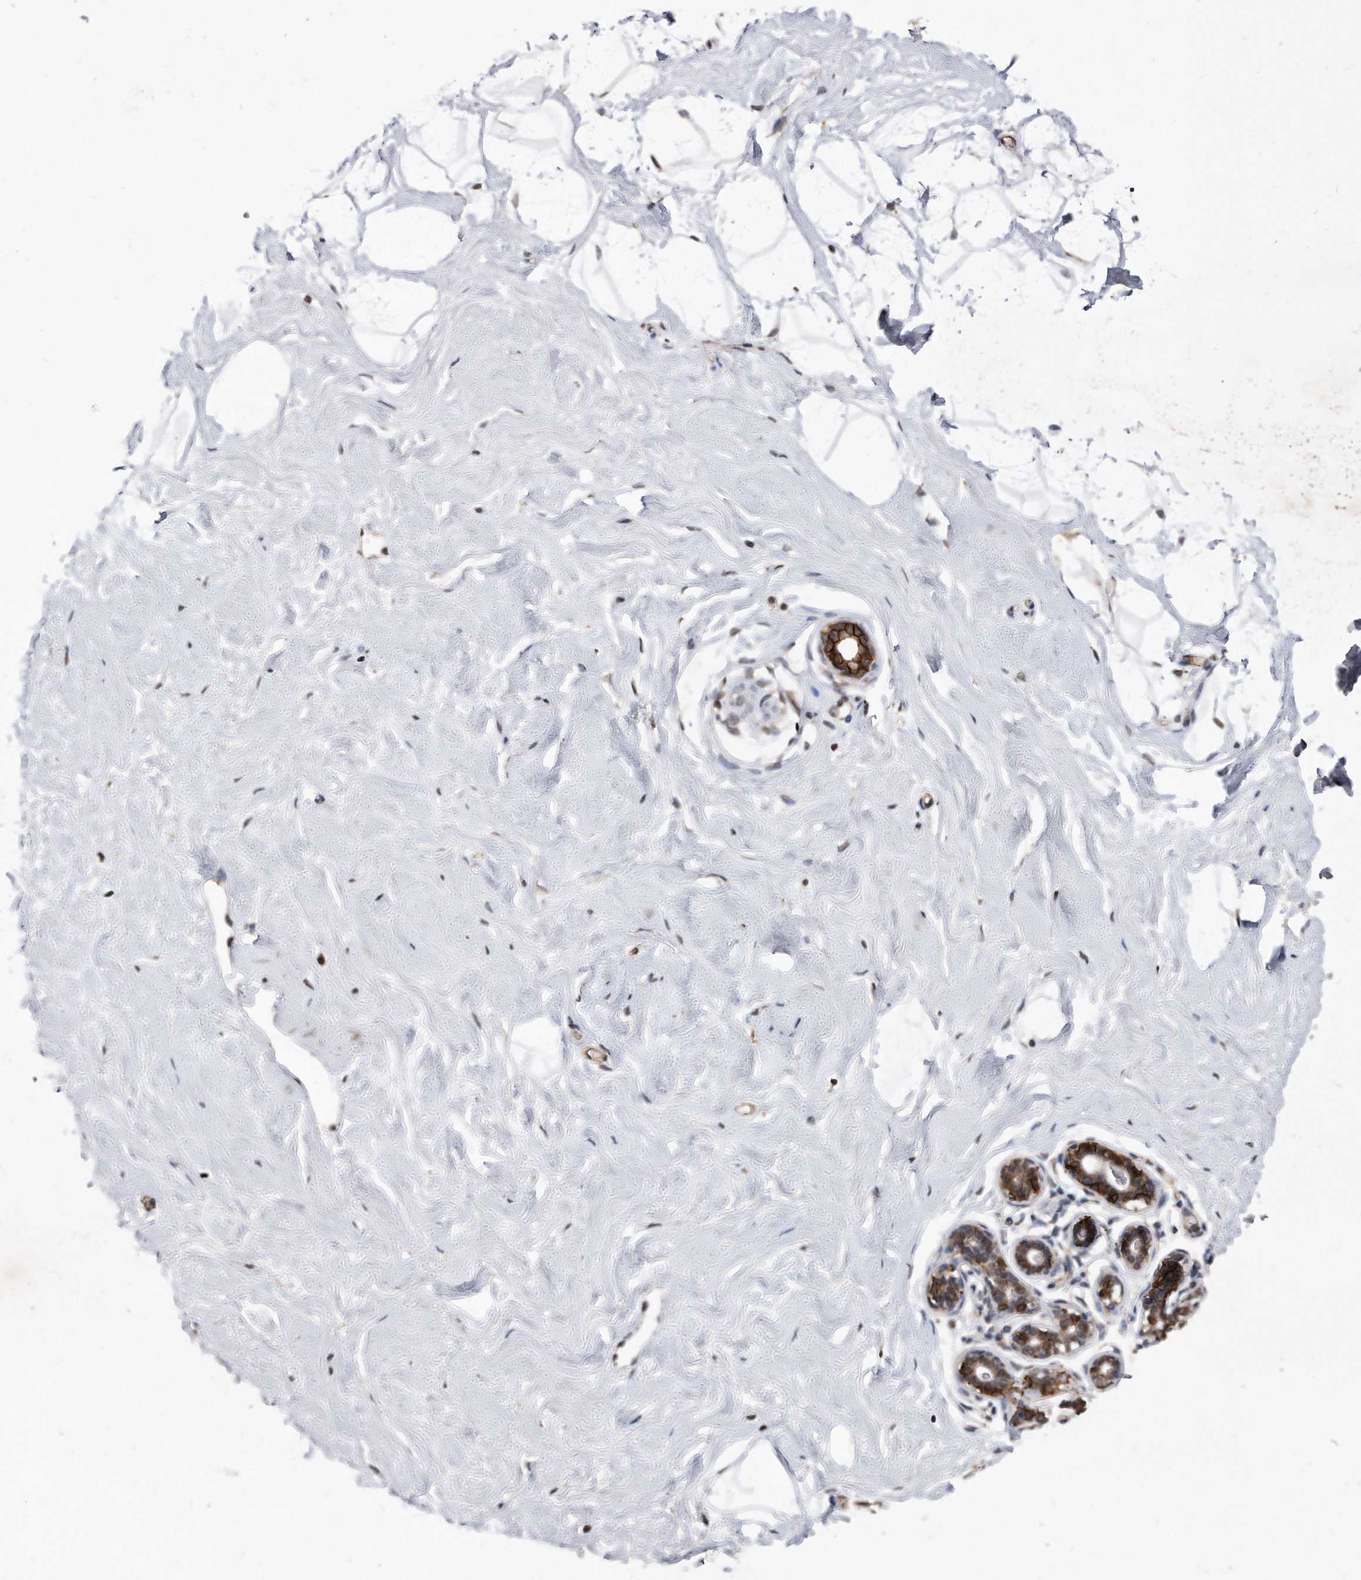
{"staining": {"intensity": "negative", "quantity": "none", "location": "none"}, "tissue": "breast", "cell_type": "Adipocytes", "image_type": "normal", "snomed": [{"axis": "morphology", "description": "Normal tissue, NOS"}, {"axis": "morphology", "description": "Adenoma, NOS"}, {"axis": "topography", "description": "Breast"}], "caption": "This is an immunohistochemistry (IHC) image of benign breast. There is no positivity in adipocytes.", "gene": "IL20RA", "patient": {"sex": "female", "age": 23}}